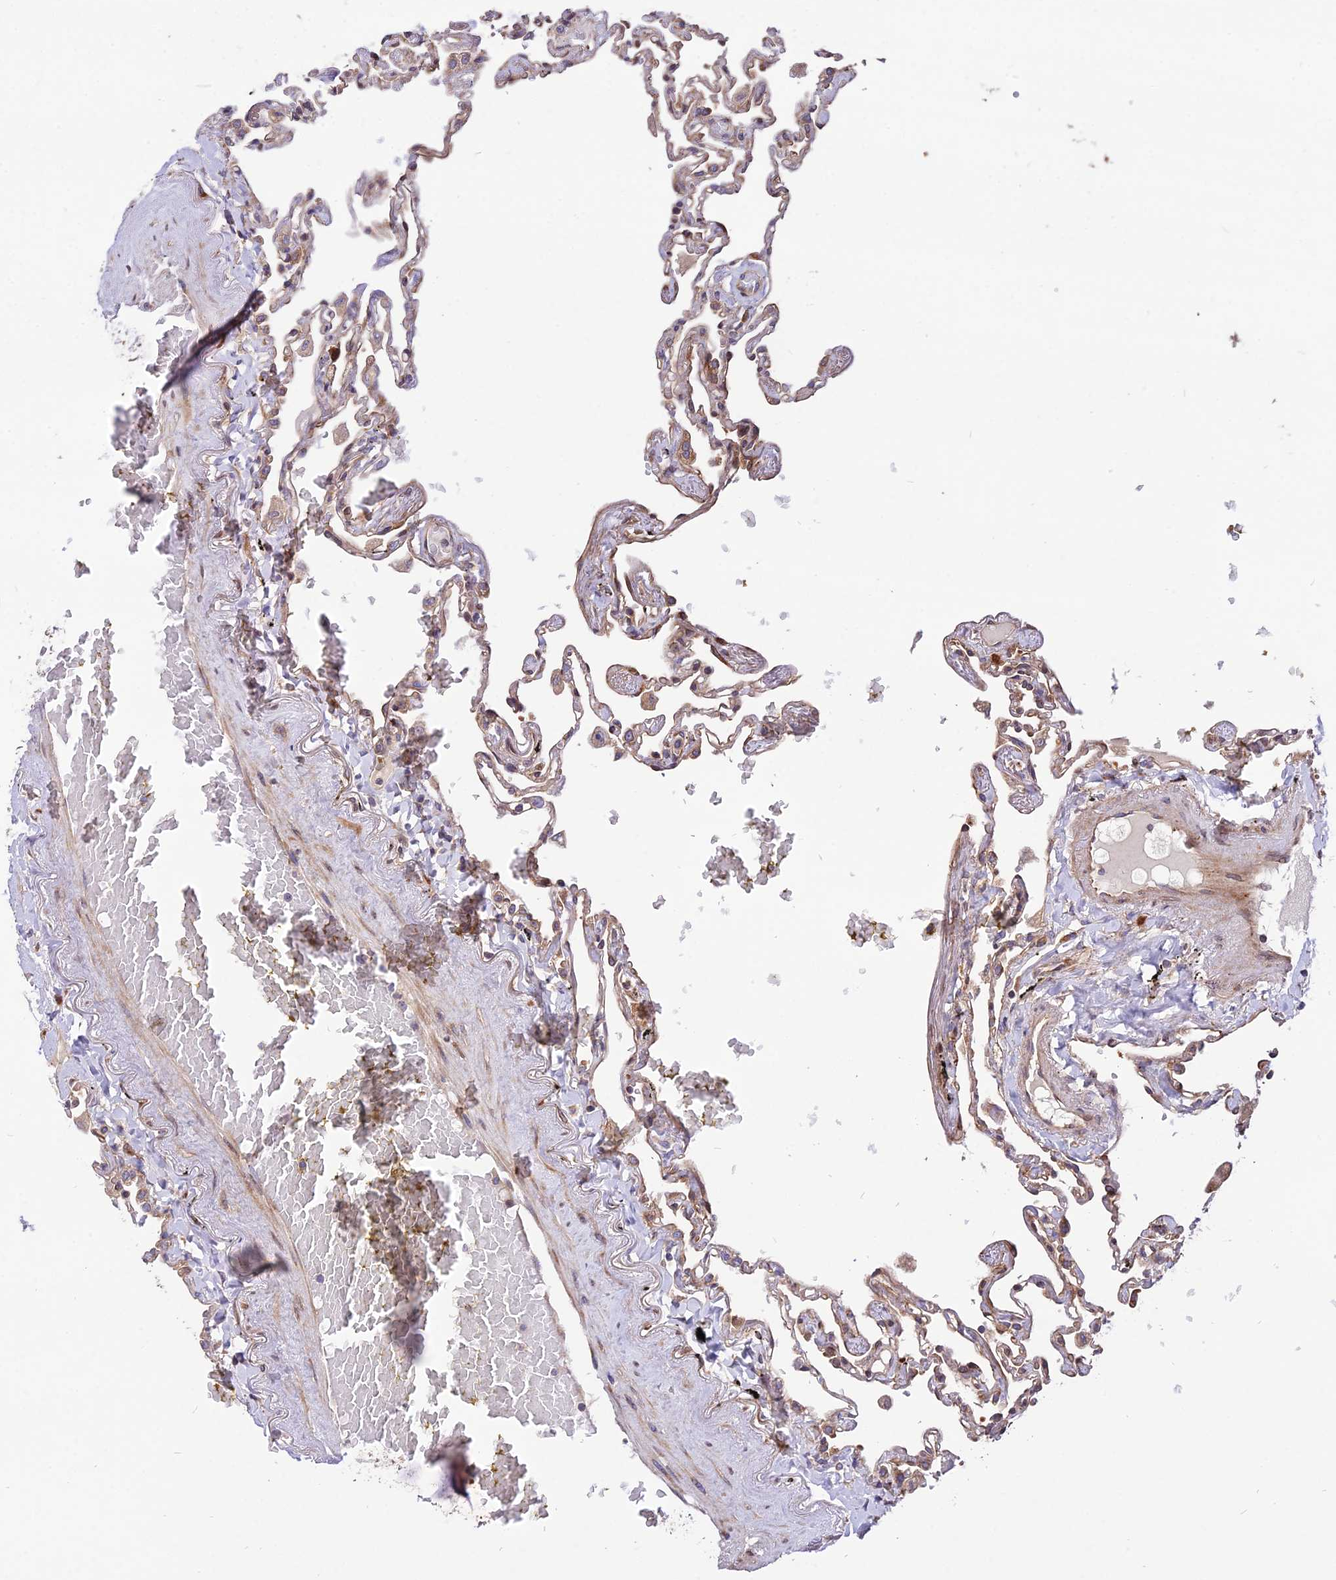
{"staining": {"intensity": "moderate", "quantity": ">75%", "location": "cytoplasmic/membranous"}, "tissue": "lung", "cell_type": "Alveolar cells", "image_type": "normal", "snomed": [{"axis": "morphology", "description": "Normal tissue, NOS"}, {"axis": "topography", "description": "Lung"}], "caption": "DAB immunohistochemical staining of unremarkable human lung reveals moderate cytoplasmic/membranous protein expression in approximately >75% of alveolar cells.", "gene": "ROCK1", "patient": {"sex": "female", "age": 67}}